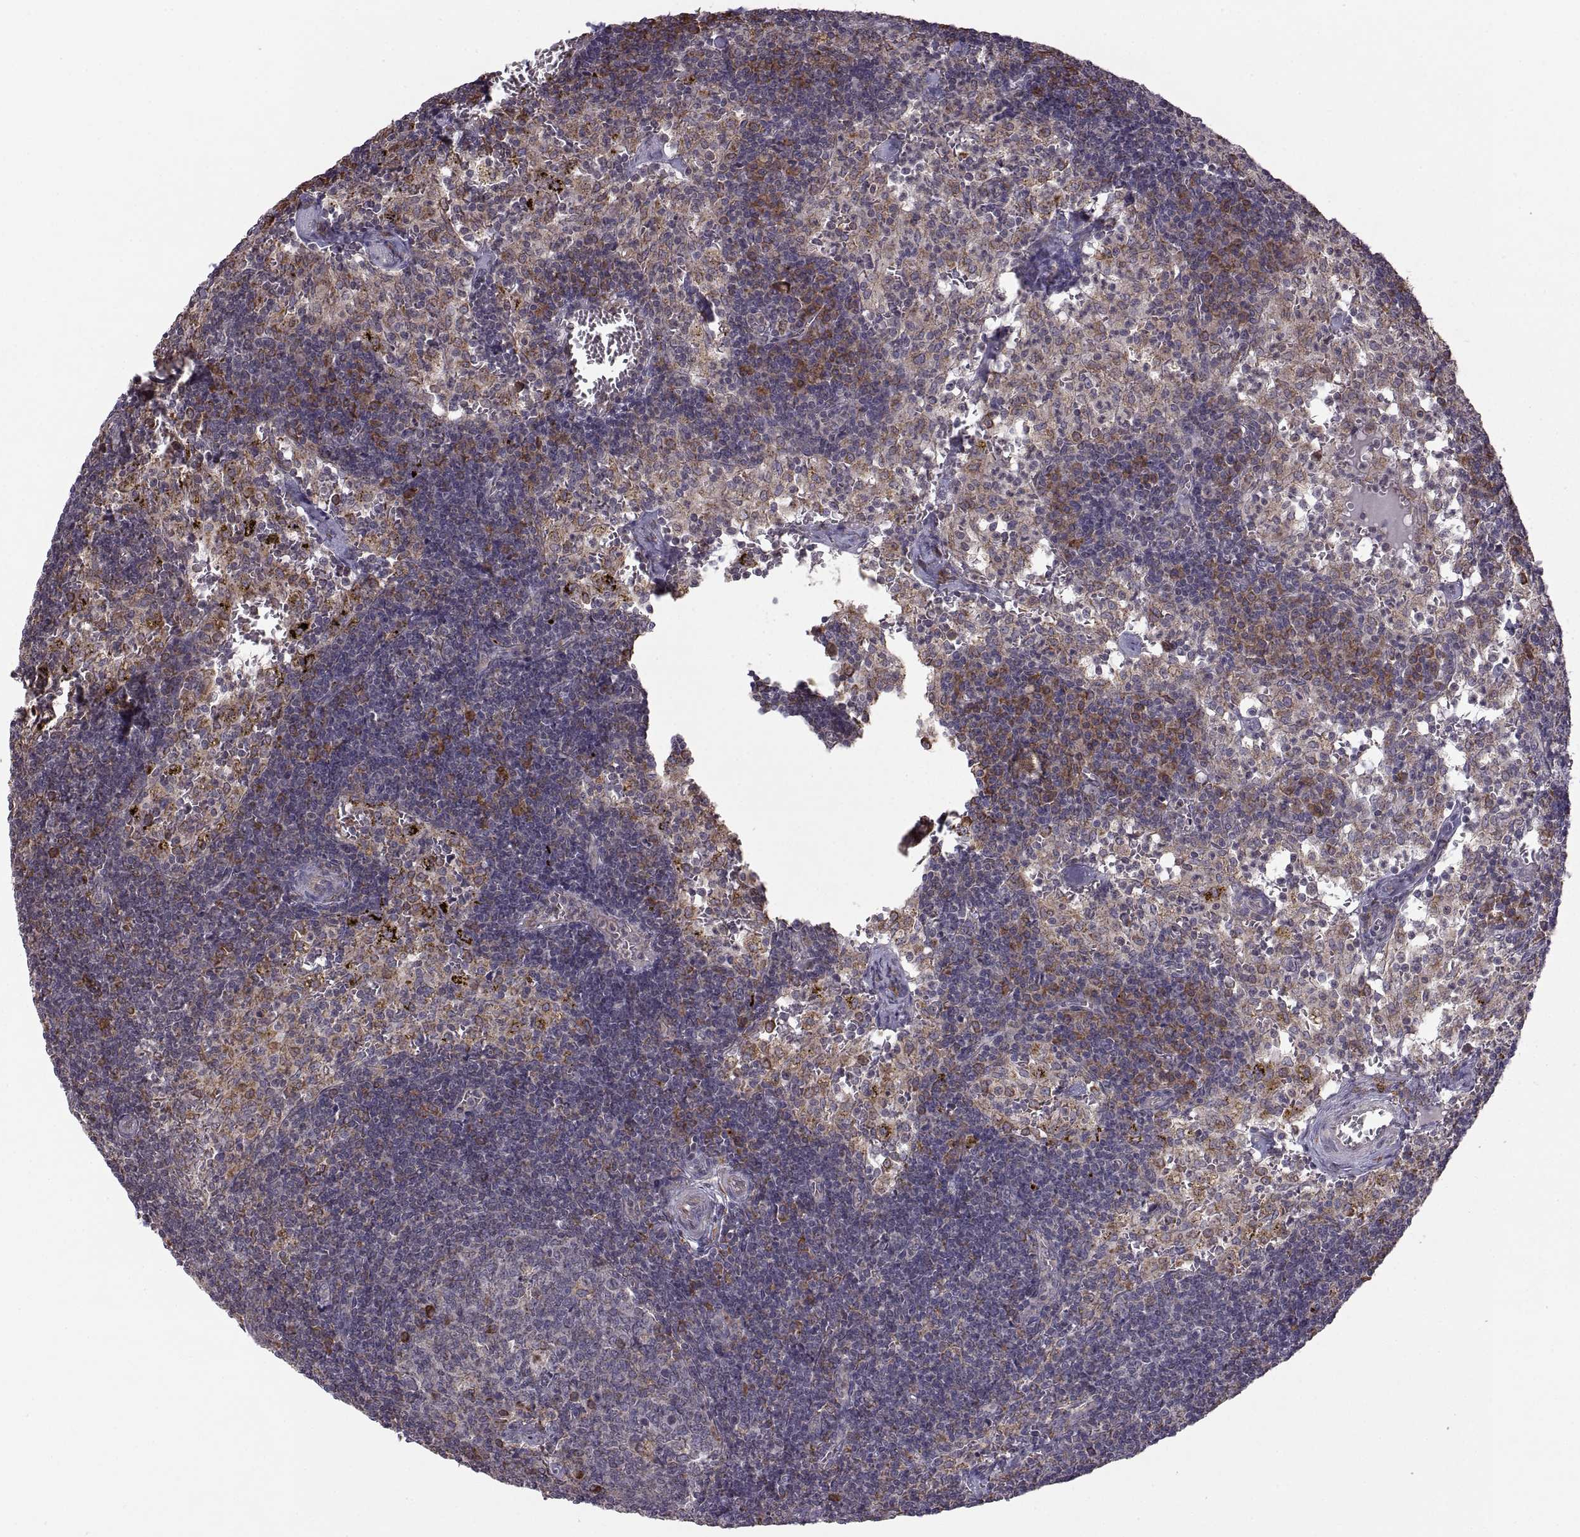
{"staining": {"intensity": "moderate", "quantity": "<25%", "location": "cytoplasmic/membranous"}, "tissue": "lymph node", "cell_type": "Germinal center cells", "image_type": "normal", "snomed": [{"axis": "morphology", "description": "Normal tissue, NOS"}, {"axis": "topography", "description": "Lymph node"}], "caption": "The photomicrograph reveals a brown stain indicating the presence of a protein in the cytoplasmic/membranous of germinal center cells in lymph node. The protein is stained brown, and the nuclei are stained in blue (DAB (3,3'-diaminobenzidine) IHC with brightfield microscopy, high magnification).", "gene": "PDIA3", "patient": {"sex": "female", "age": 52}}